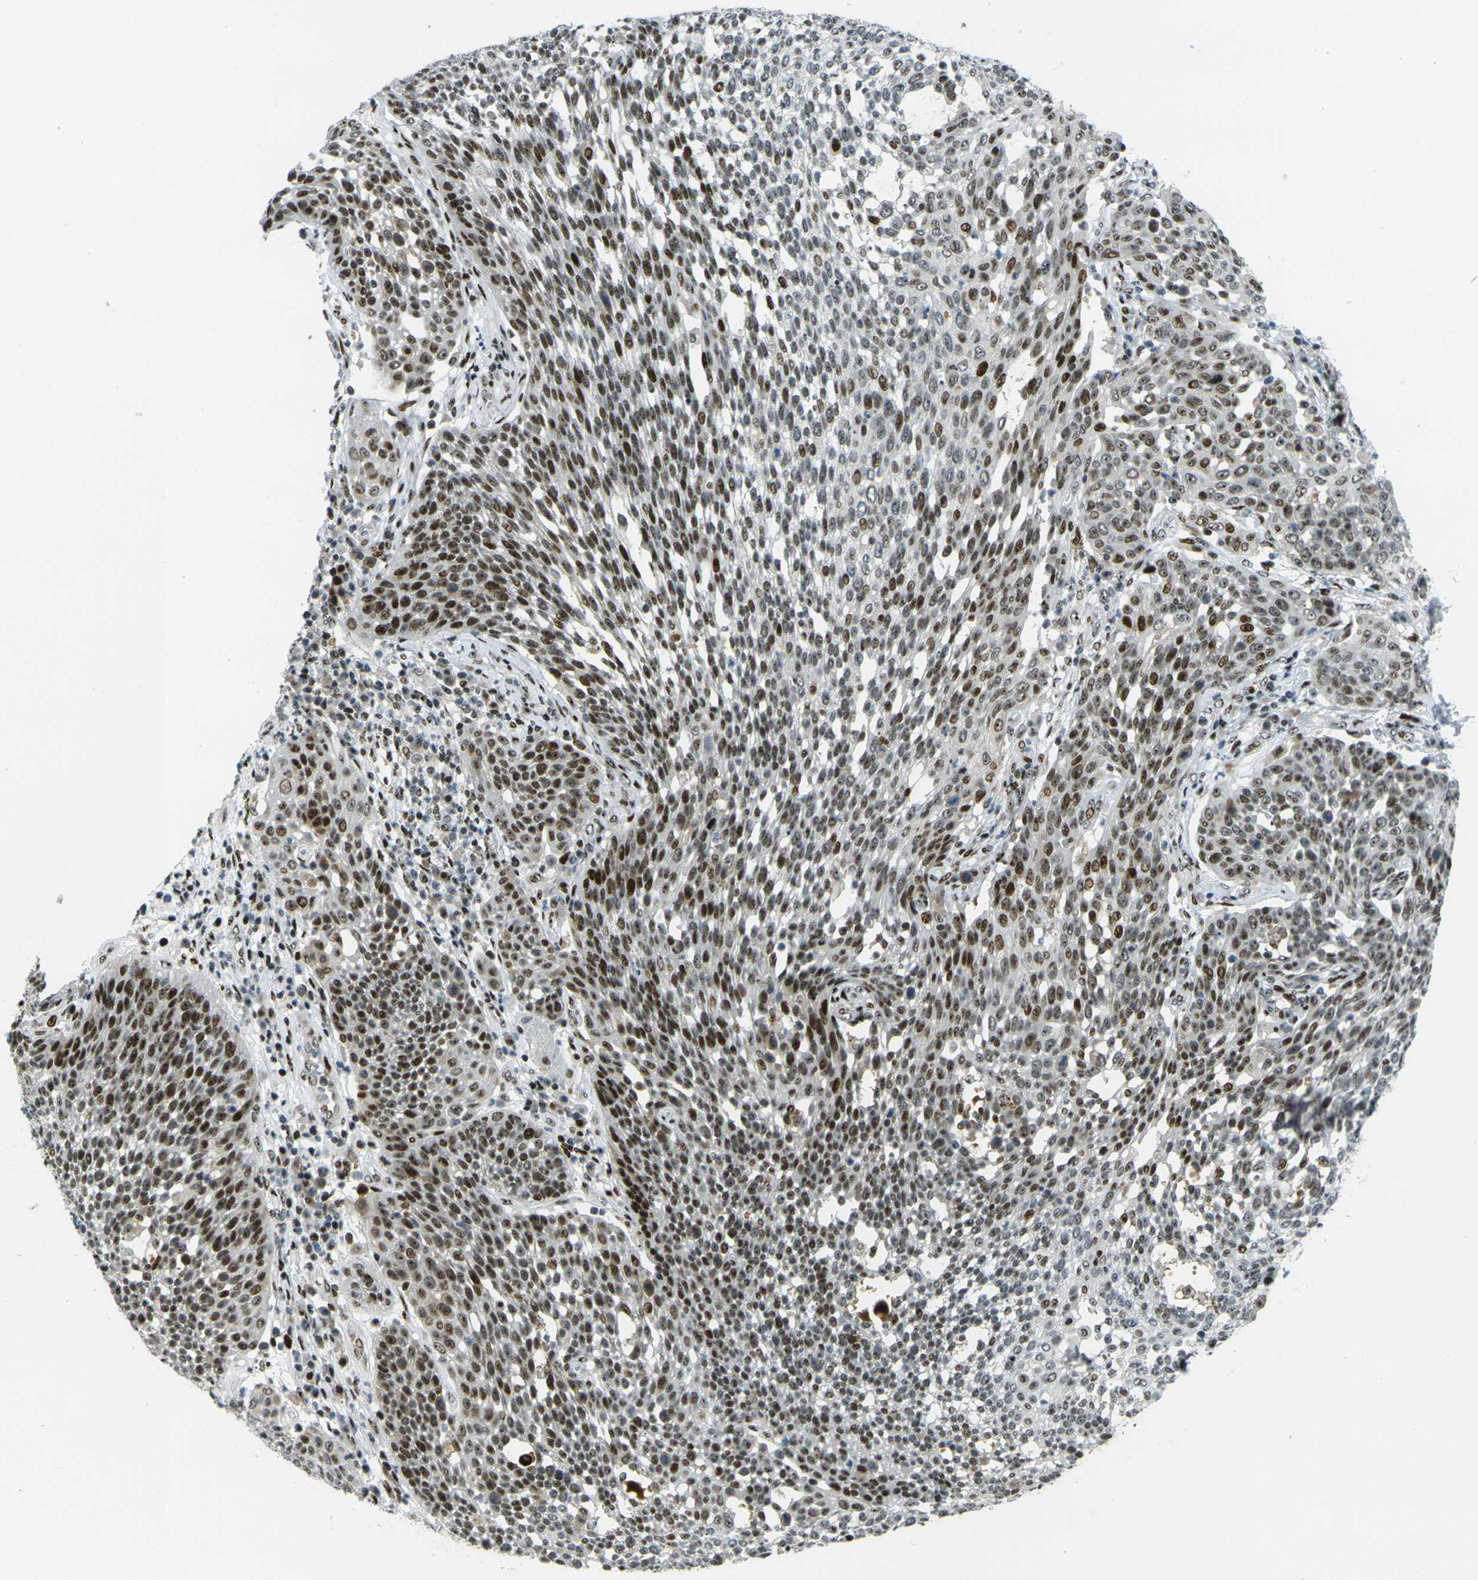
{"staining": {"intensity": "strong", "quantity": ">75%", "location": "nuclear"}, "tissue": "cervical cancer", "cell_type": "Tumor cells", "image_type": "cancer", "snomed": [{"axis": "morphology", "description": "Squamous cell carcinoma, NOS"}, {"axis": "topography", "description": "Cervix"}], "caption": "Immunohistochemical staining of cervical cancer exhibits high levels of strong nuclear protein staining in approximately >75% of tumor cells.", "gene": "UBE2C", "patient": {"sex": "female", "age": 34}}